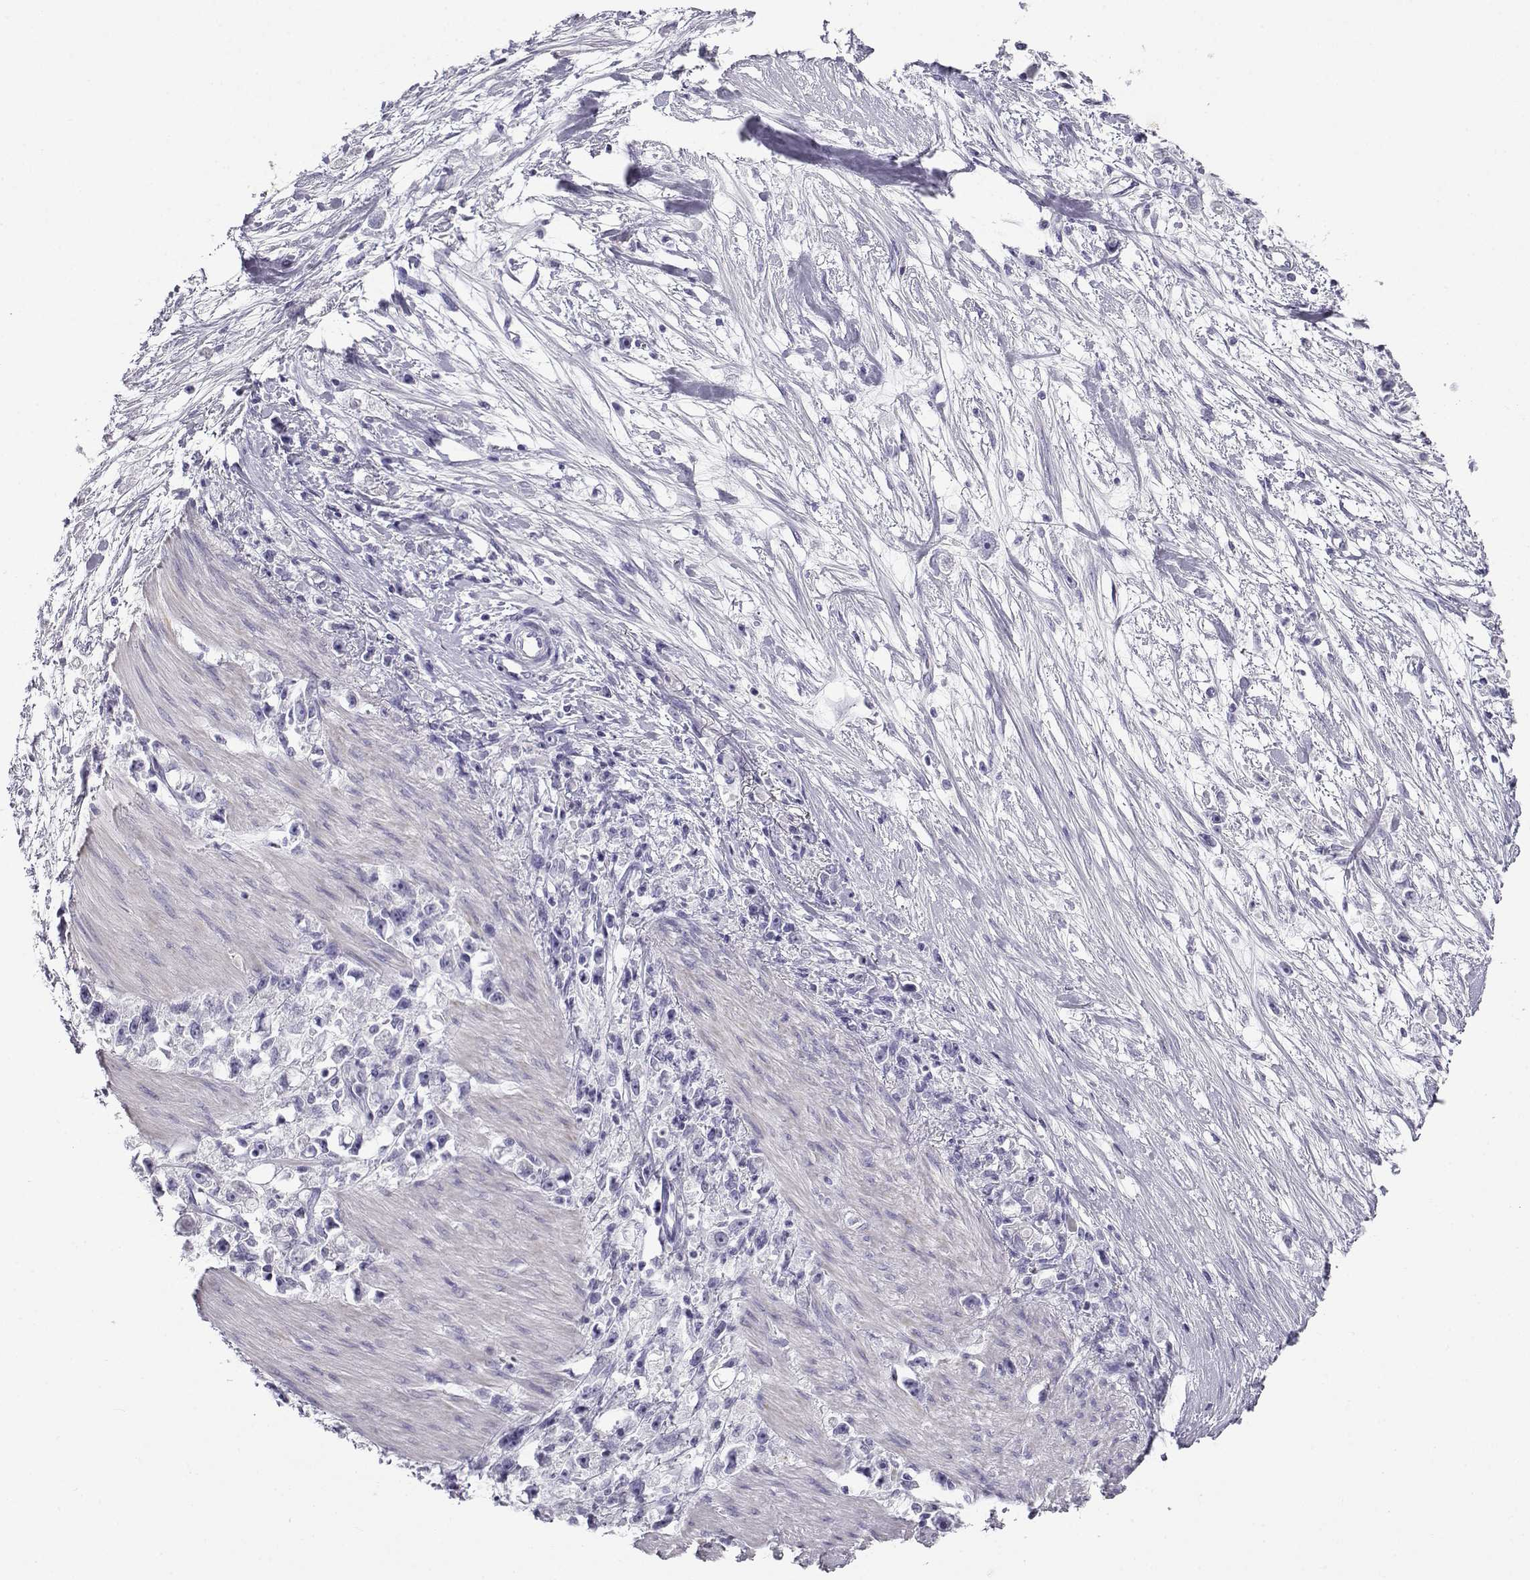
{"staining": {"intensity": "negative", "quantity": "none", "location": "none"}, "tissue": "stomach cancer", "cell_type": "Tumor cells", "image_type": "cancer", "snomed": [{"axis": "morphology", "description": "Adenocarcinoma, NOS"}, {"axis": "topography", "description": "Stomach"}], "caption": "Histopathology image shows no significant protein positivity in tumor cells of adenocarcinoma (stomach). The staining was performed using DAB (3,3'-diaminobenzidine) to visualize the protein expression in brown, while the nuclei were stained in blue with hematoxylin (Magnification: 20x).", "gene": "CABS1", "patient": {"sex": "female", "age": 59}}